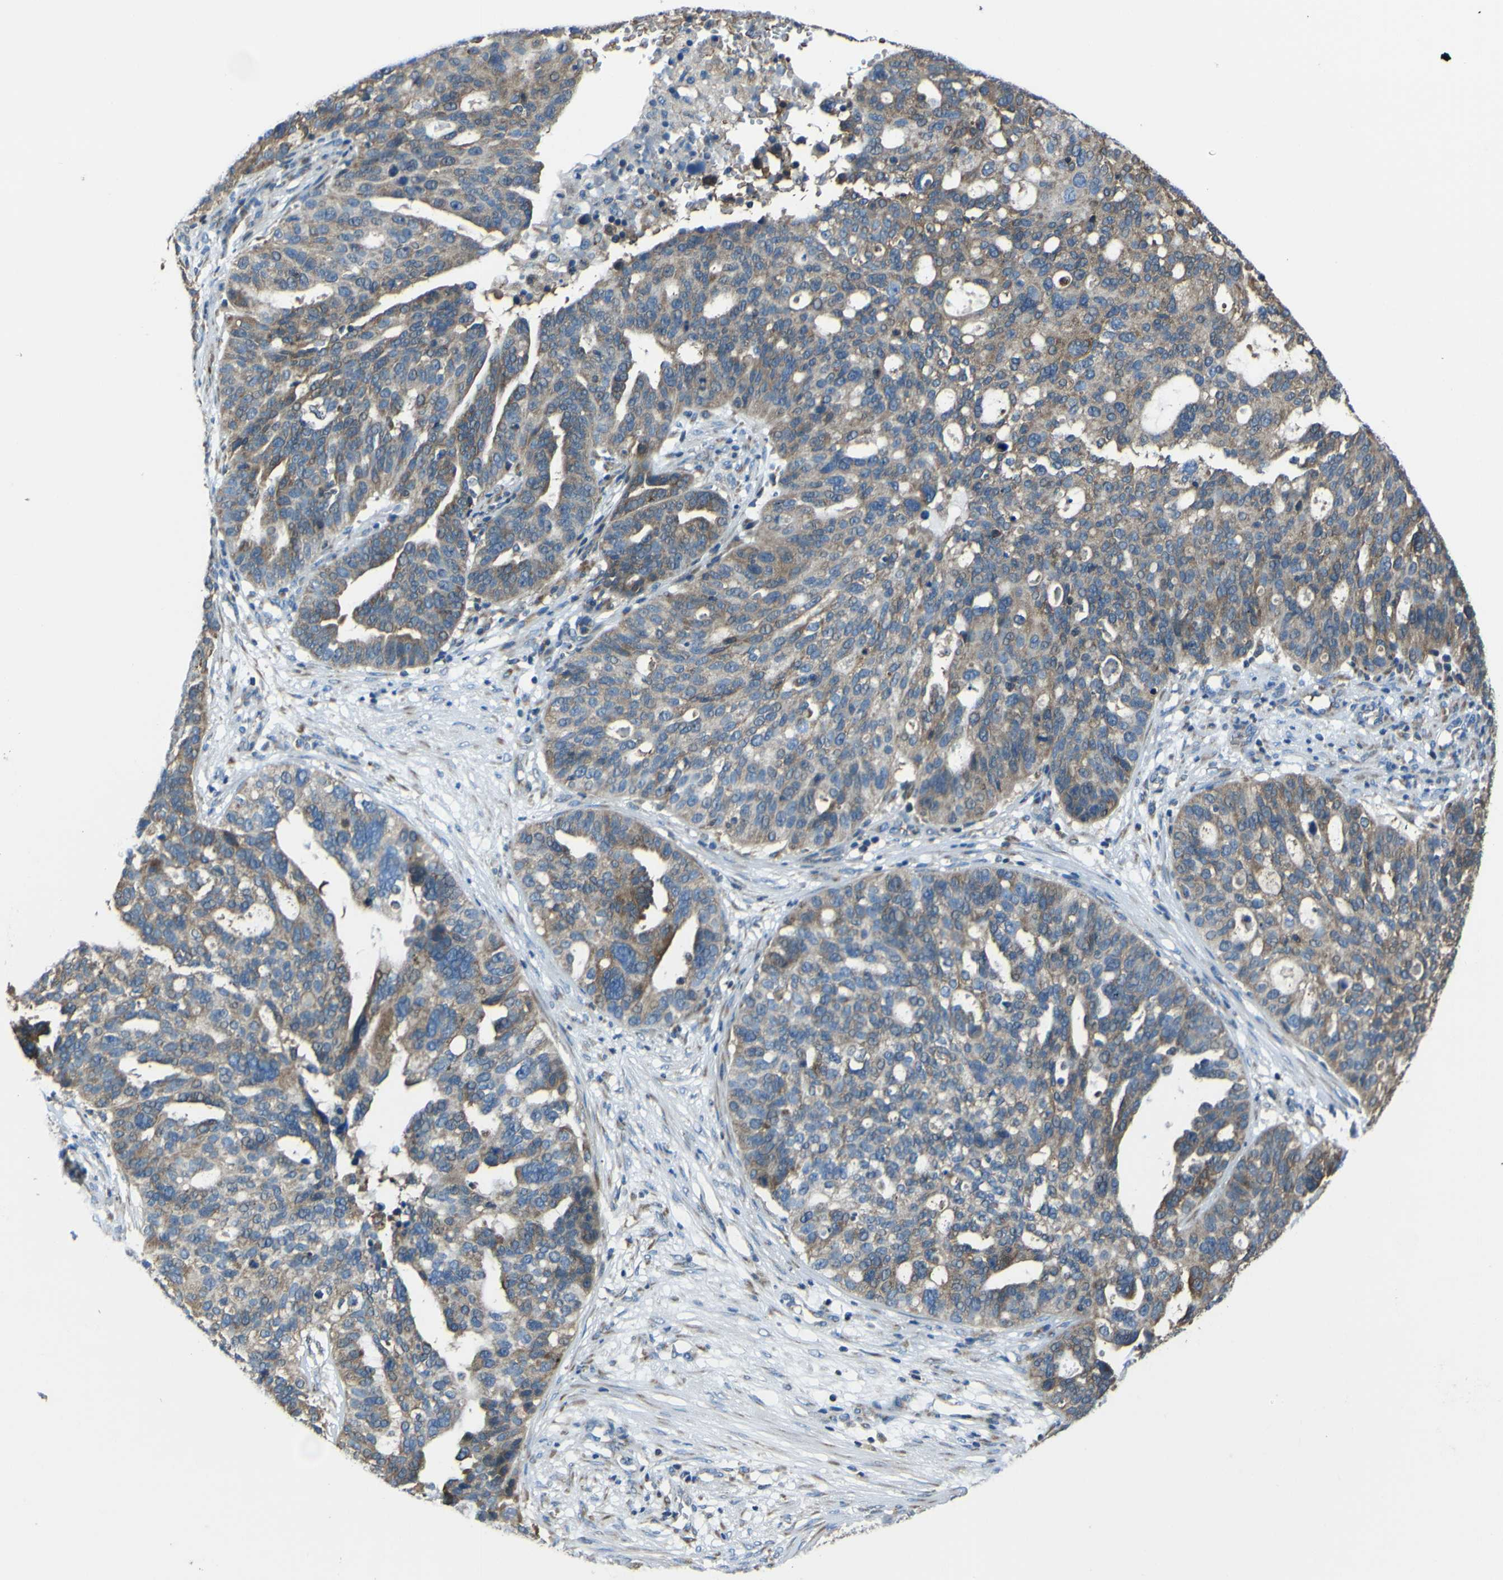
{"staining": {"intensity": "moderate", "quantity": "25%-75%", "location": "cytoplasmic/membranous"}, "tissue": "ovarian cancer", "cell_type": "Tumor cells", "image_type": "cancer", "snomed": [{"axis": "morphology", "description": "Cystadenocarcinoma, serous, NOS"}, {"axis": "topography", "description": "Ovary"}], "caption": "Immunohistochemical staining of ovarian serous cystadenocarcinoma reveals medium levels of moderate cytoplasmic/membranous staining in approximately 25%-75% of tumor cells.", "gene": "STIM1", "patient": {"sex": "female", "age": 59}}